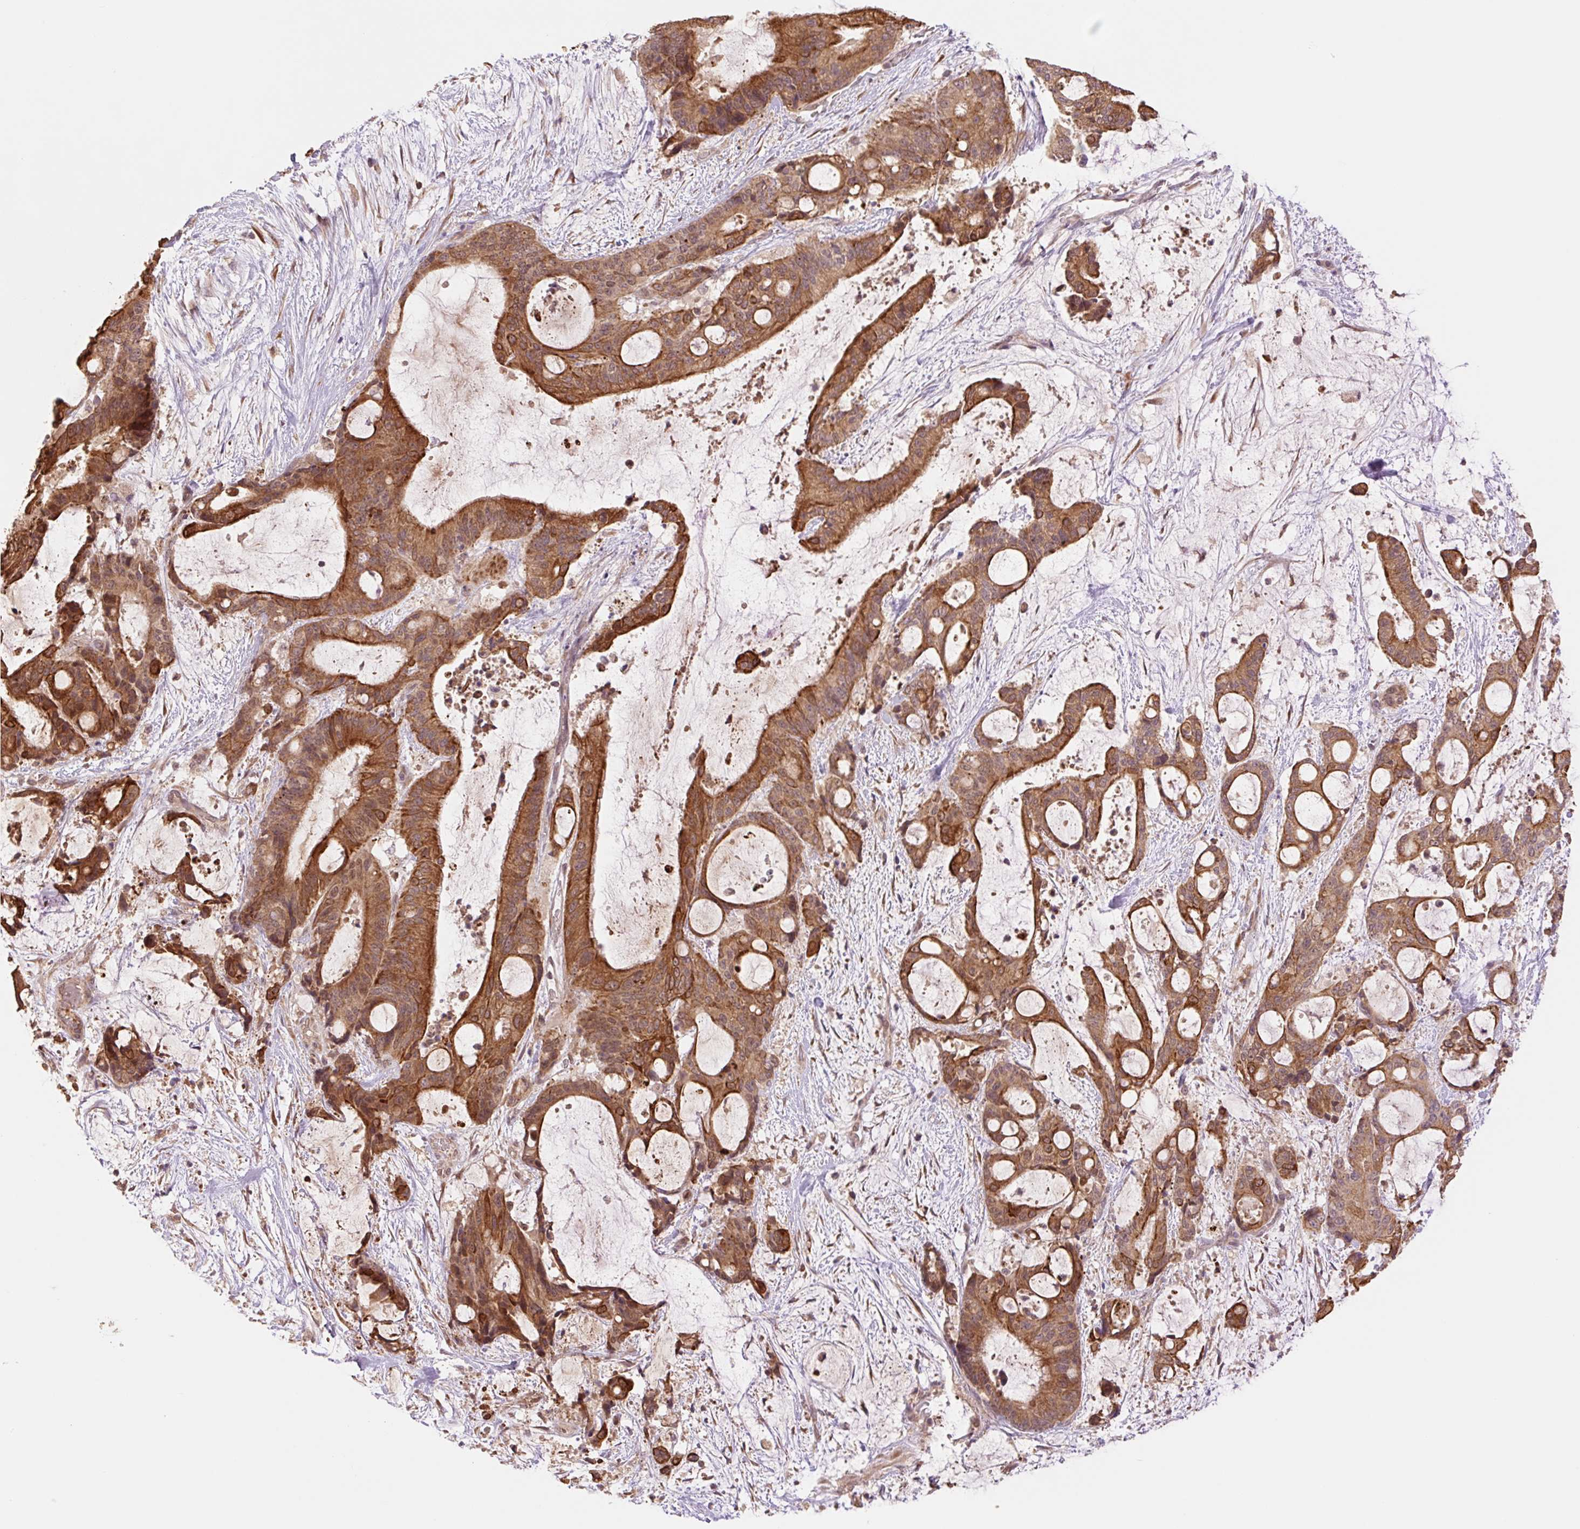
{"staining": {"intensity": "strong", "quantity": ">75%", "location": "cytoplasmic/membranous"}, "tissue": "liver cancer", "cell_type": "Tumor cells", "image_type": "cancer", "snomed": [{"axis": "morphology", "description": "Normal tissue, NOS"}, {"axis": "morphology", "description": "Cholangiocarcinoma"}, {"axis": "topography", "description": "Liver"}, {"axis": "topography", "description": "Peripheral nerve tissue"}], "caption": "A brown stain shows strong cytoplasmic/membranous staining of a protein in liver cancer (cholangiocarcinoma) tumor cells.", "gene": "YJU2B", "patient": {"sex": "female", "age": 73}}